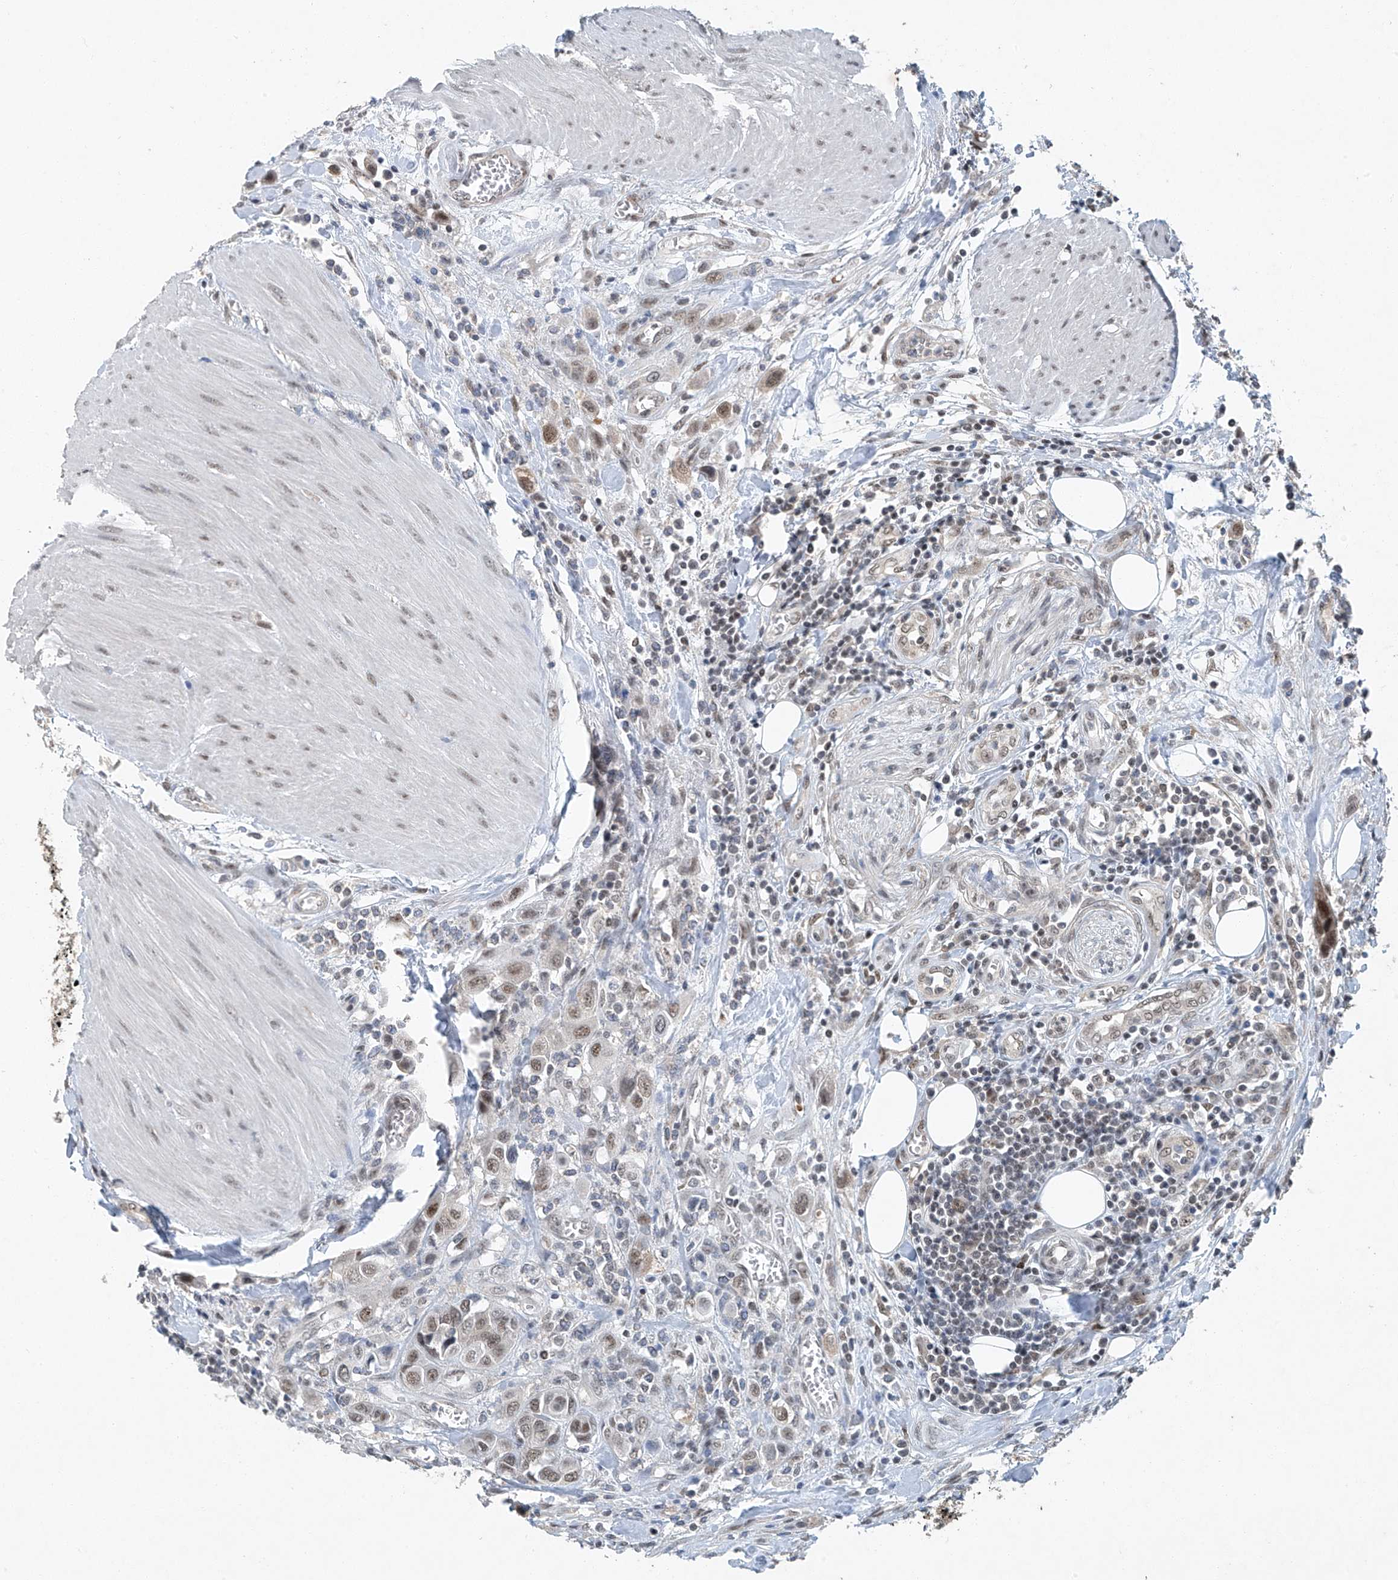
{"staining": {"intensity": "weak", "quantity": "25%-75%", "location": "cytoplasmic/membranous,nuclear"}, "tissue": "urothelial cancer", "cell_type": "Tumor cells", "image_type": "cancer", "snomed": [{"axis": "morphology", "description": "Urothelial carcinoma, High grade"}, {"axis": "topography", "description": "Urinary bladder"}], "caption": "A low amount of weak cytoplasmic/membranous and nuclear staining is appreciated in about 25%-75% of tumor cells in urothelial carcinoma (high-grade) tissue.", "gene": "TAF8", "patient": {"sex": "male", "age": 50}}